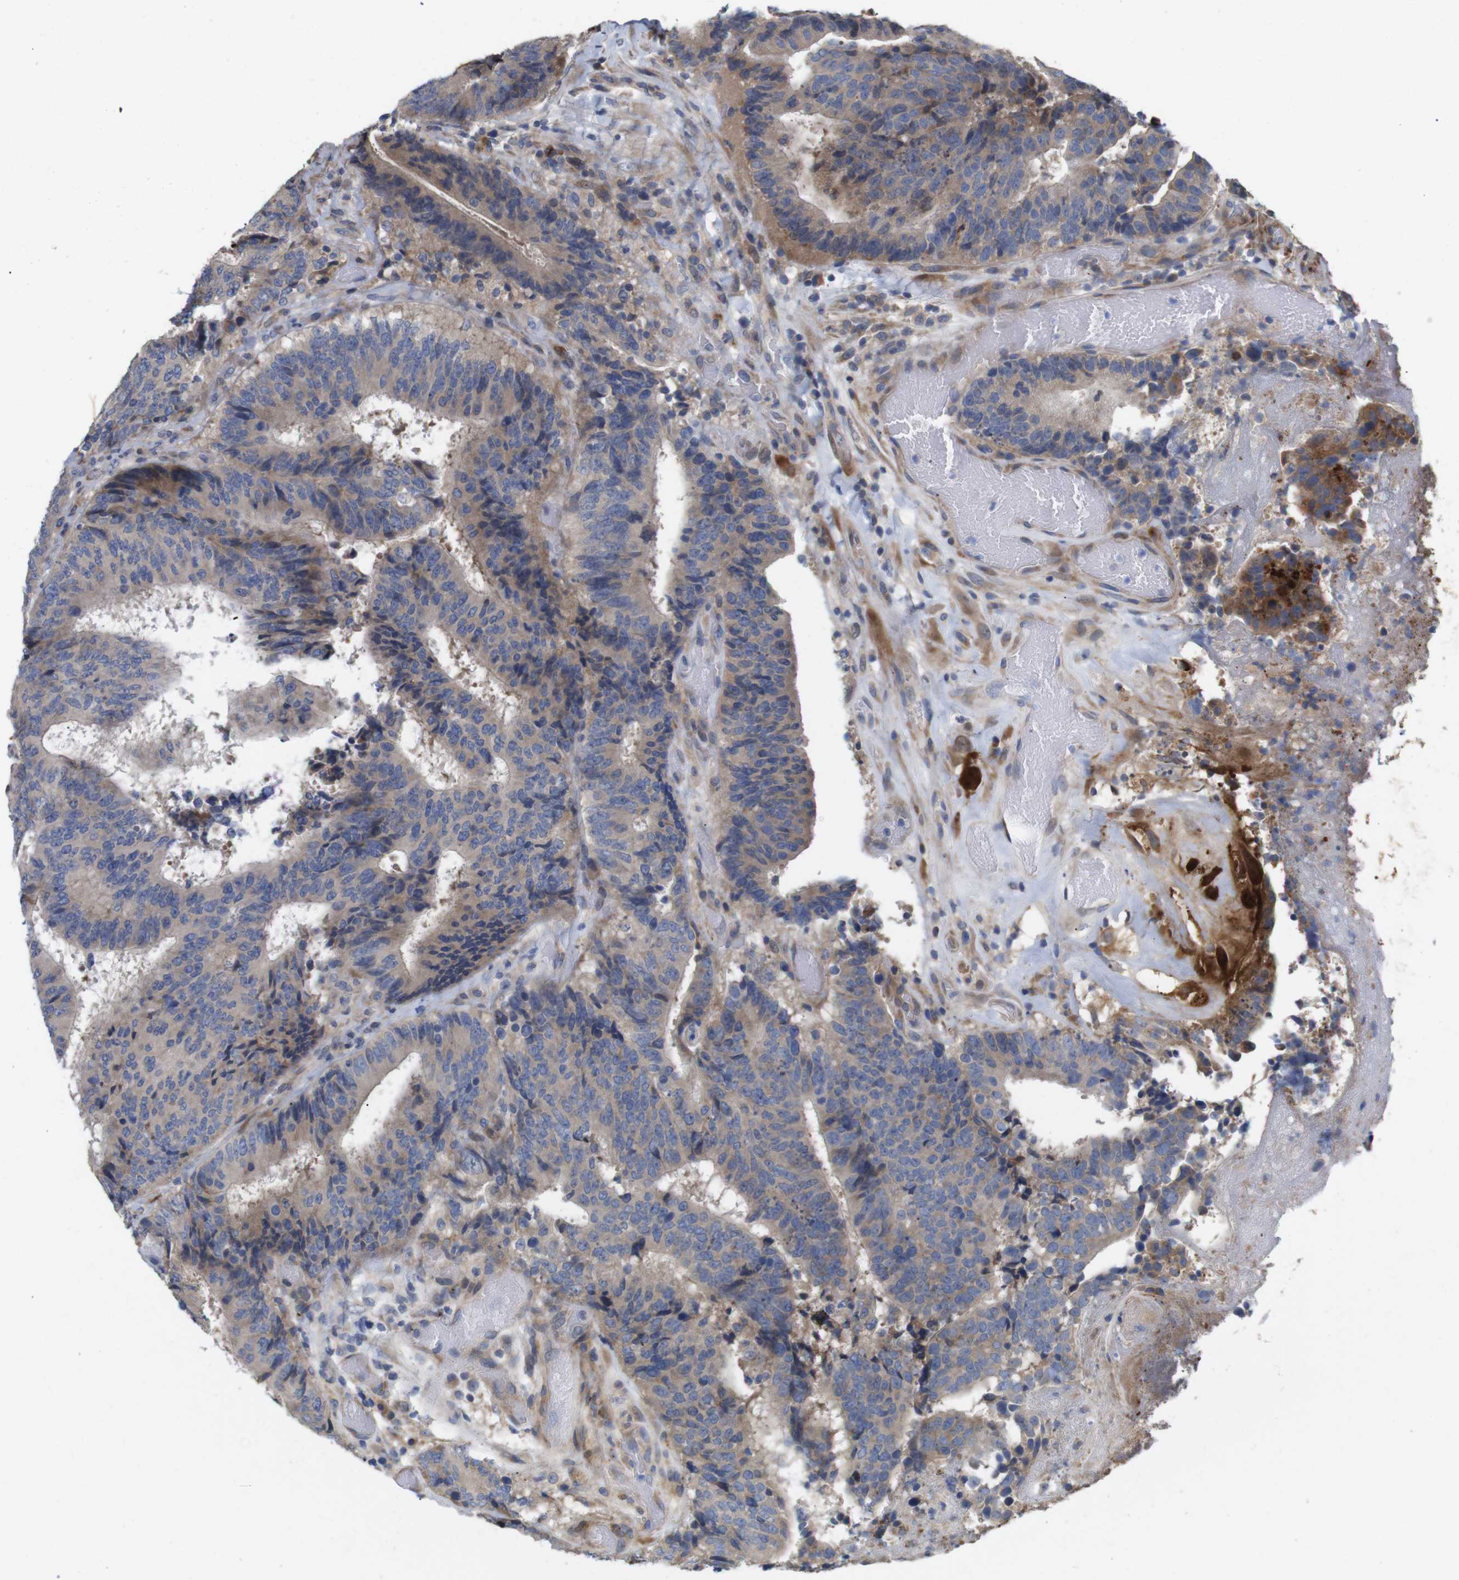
{"staining": {"intensity": "moderate", "quantity": "25%-75%", "location": "cytoplasmic/membranous"}, "tissue": "colorectal cancer", "cell_type": "Tumor cells", "image_type": "cancer", "snomed": [{"axis": "morphology", "description": "Adenocarcinoma, NOS"}, {"axis": "topography", "description": "Rectum"}], "caption": "The micrograph demonstrates immunohistochemical staining of adenocarcinoma (colorectal). There is moderate cytoplasmic/membranous expression is appreciated in approximately 25%-75% of tumor cells. Using DAB (brown) and hematoxylin (blue) stains, captured at high magnification using brightfield microscopy.", "gene": "SPRY3", "patient": {"sex": "male", "age": 72}}